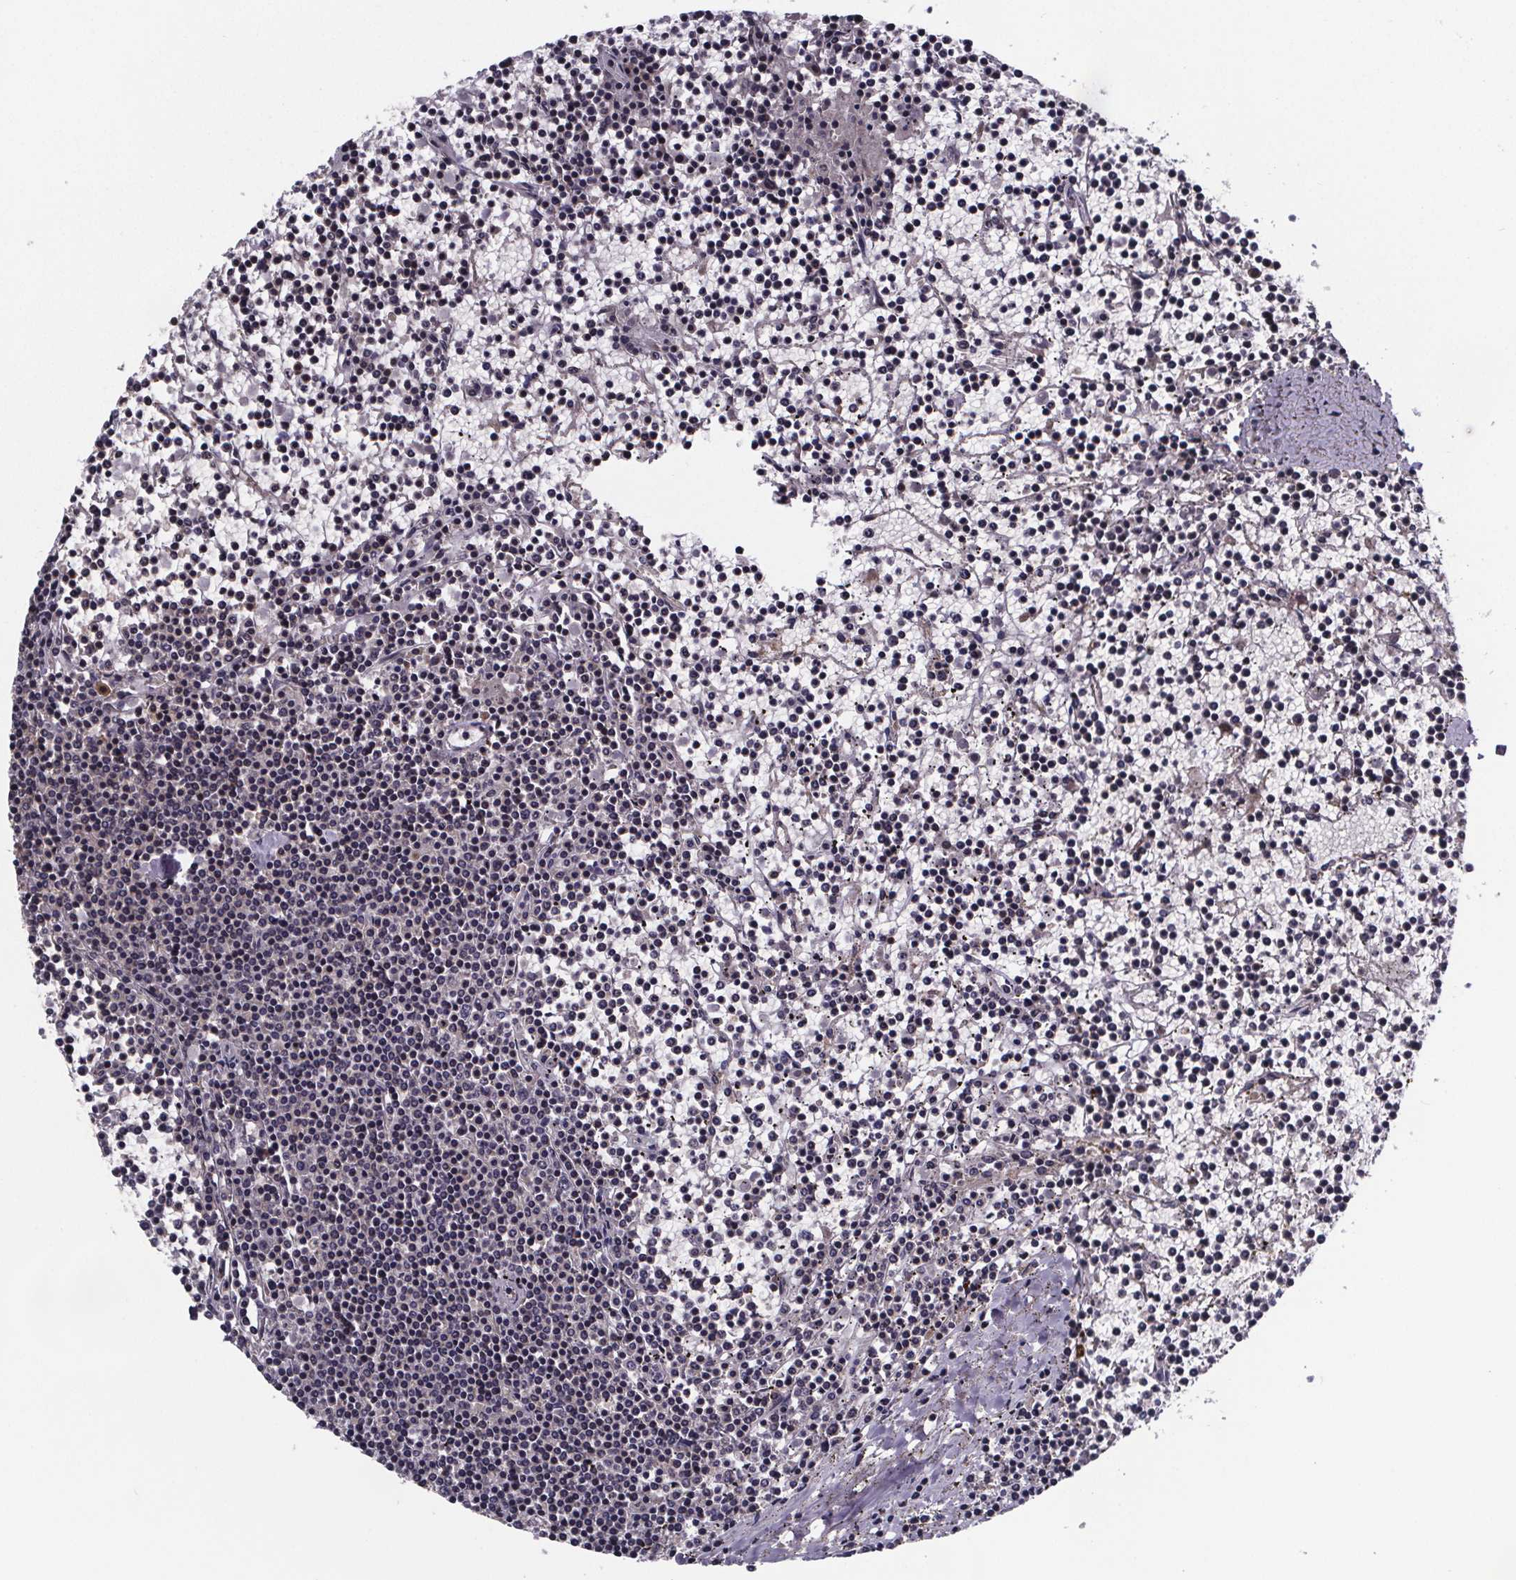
{"staining": {"intensity": "negative", "quantity": "none", "location": "none"}, "tissue": "lymphoma", "cell_type": "Tumor cells", "image_type": "cancer", "snomed": [{"axis": "morphology", "description": "Malignant lymphoma, non-Hodgkin's type, Low grade"}, {"axis": "topography", "description": "Spleen"}], "caption": "DAB immunohistochemical staining of human lymphoma displays no significant positivity in tumor cells. (Stains: DAB (3,3'-diaminobenzidine) IHC with hematoxylin counter stain, Microscopy: brightfield microscopy at high magnification).", "gene": "FN3KRP", "patient": {"sex": "female", "age": 19}}